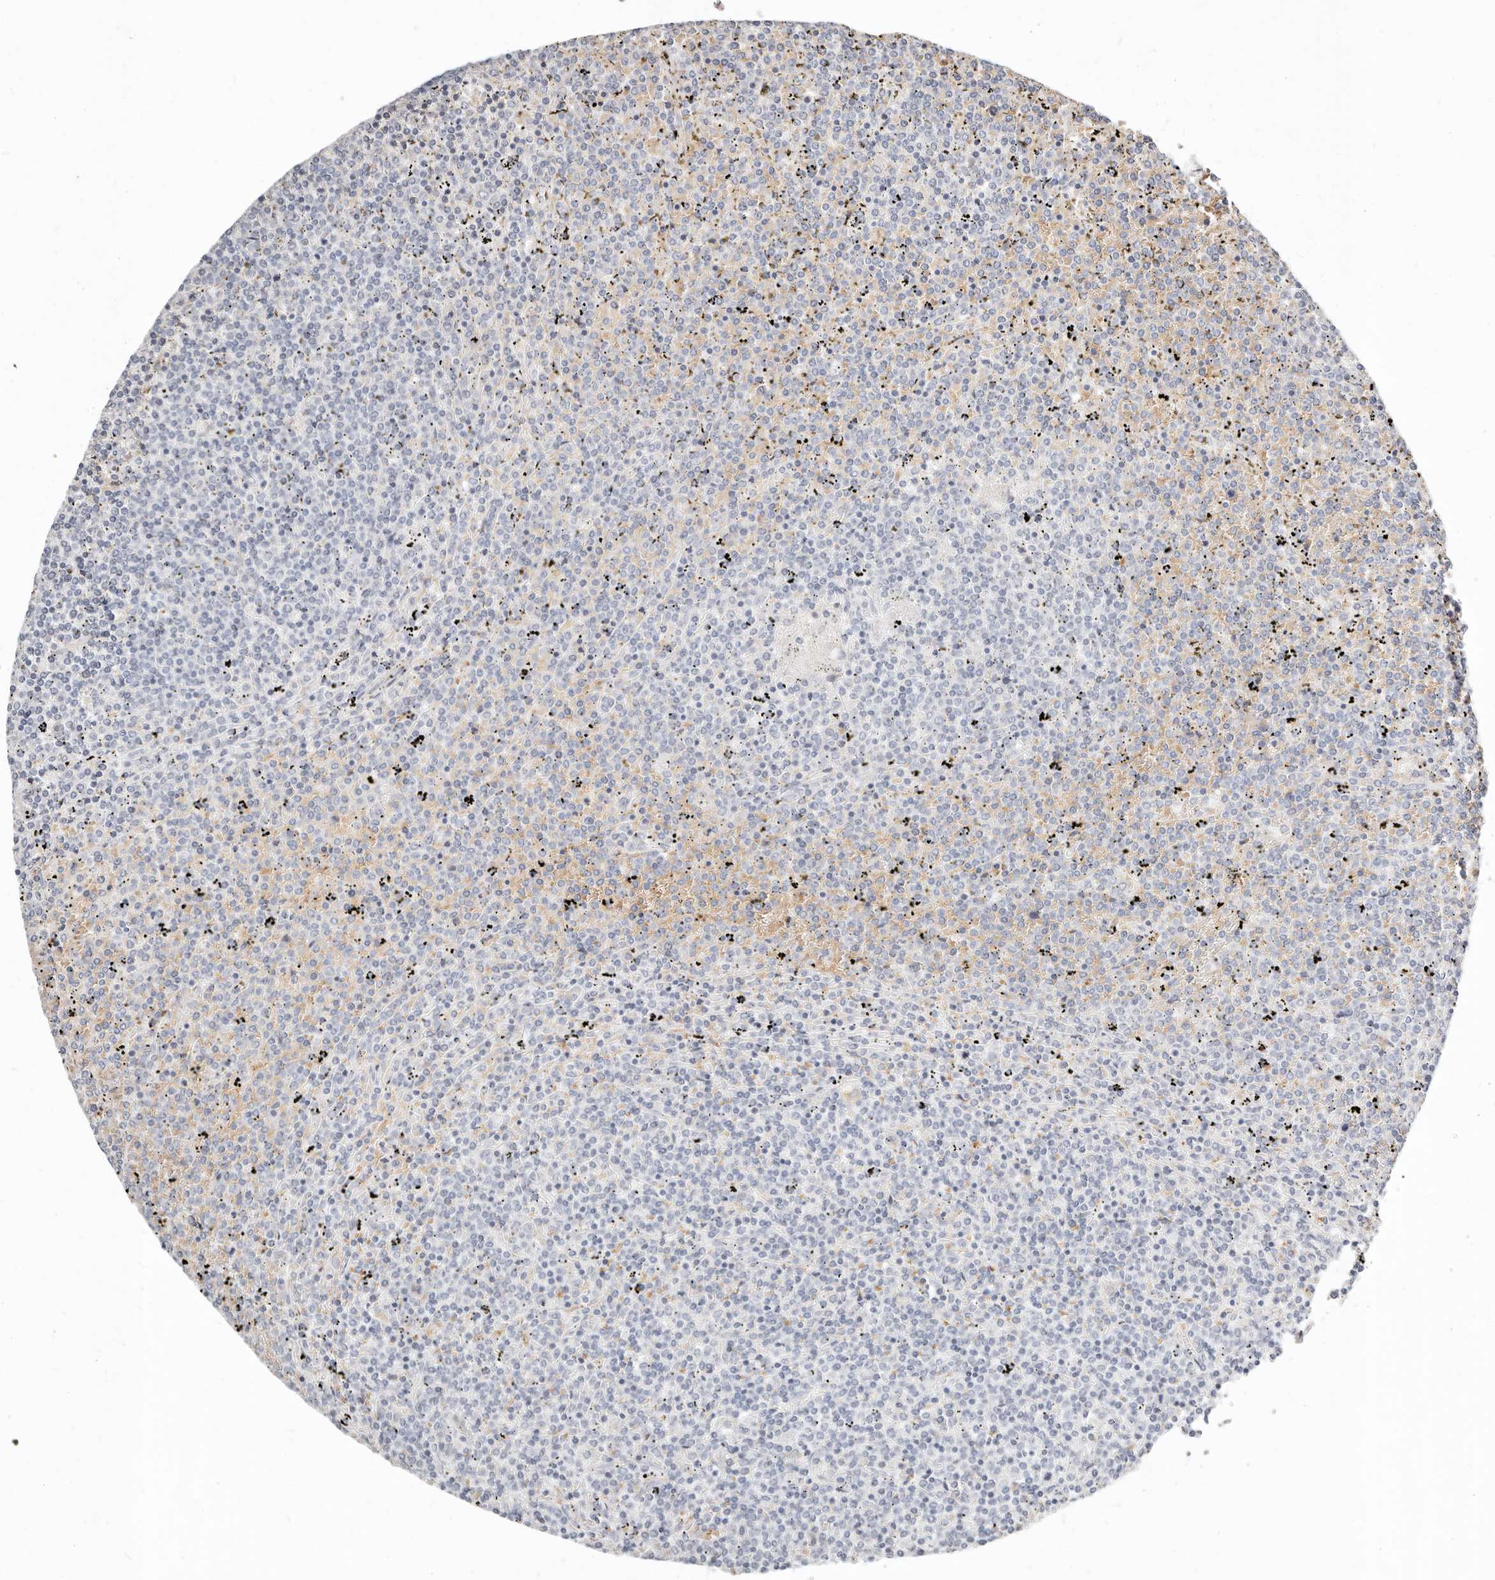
{"staining": {"intensity": "negative", "quantity": "none", "location": "none"}, "tissue": "lymphoma", "cell_type": "Tumor cells", "image_type": "cancer", "snomed": [{"axis": "morphology", "description": "Malignant lymphoma, non-Hodgkin's type, Low grade"}, {"axis": "topography", "description": "Spleen"}], "caption": "Tumor cells are negative for protein expression in human lymphoma.", "gene": "TMEM63B", "patient": {"sex": "female", "age": 19}}